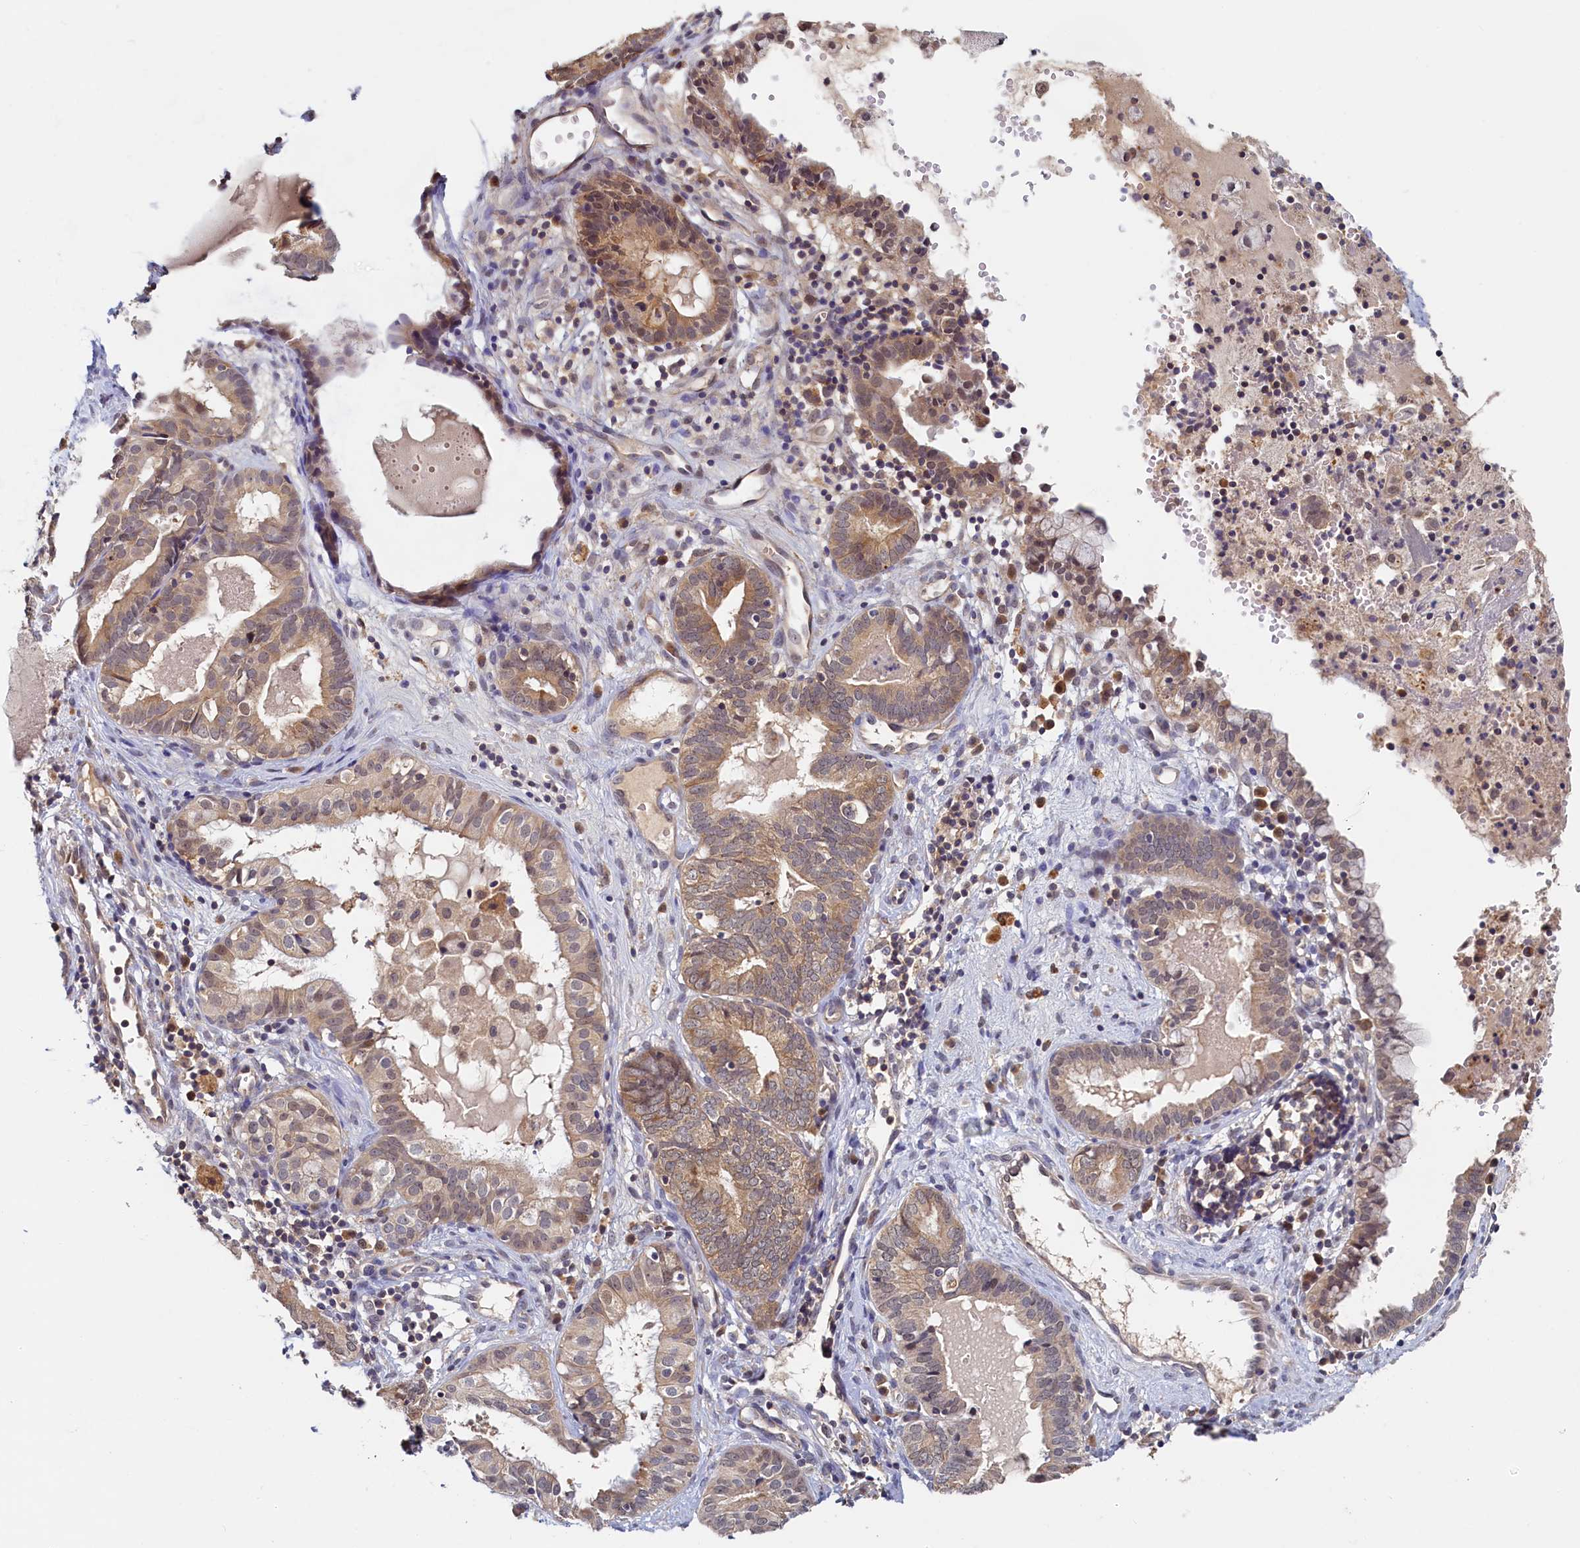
{"staining": {"intensity": "moderate", "quantity": "25%-75%", "location": "cytoplasmic/membranous,nuclear"}, "tissue": "endometrial cancer", "cell_type": "Tumor cells", "image_type": "cancer", "snomed": [{"axis": "morphology", "description": "Adenocarcinoma, NOS"}, {"axis": "topography", "description": "Endometrium"}], "caption": "Immunohistochemical staining of endometrial adenocarcinoma shows medium levels of moderate cytoplasmic/membranous and nuclear staining in approximately 25%-75% of tumor cells.", "gene": "PAAF1", "patient": {"sex": "female", "age": 79}}